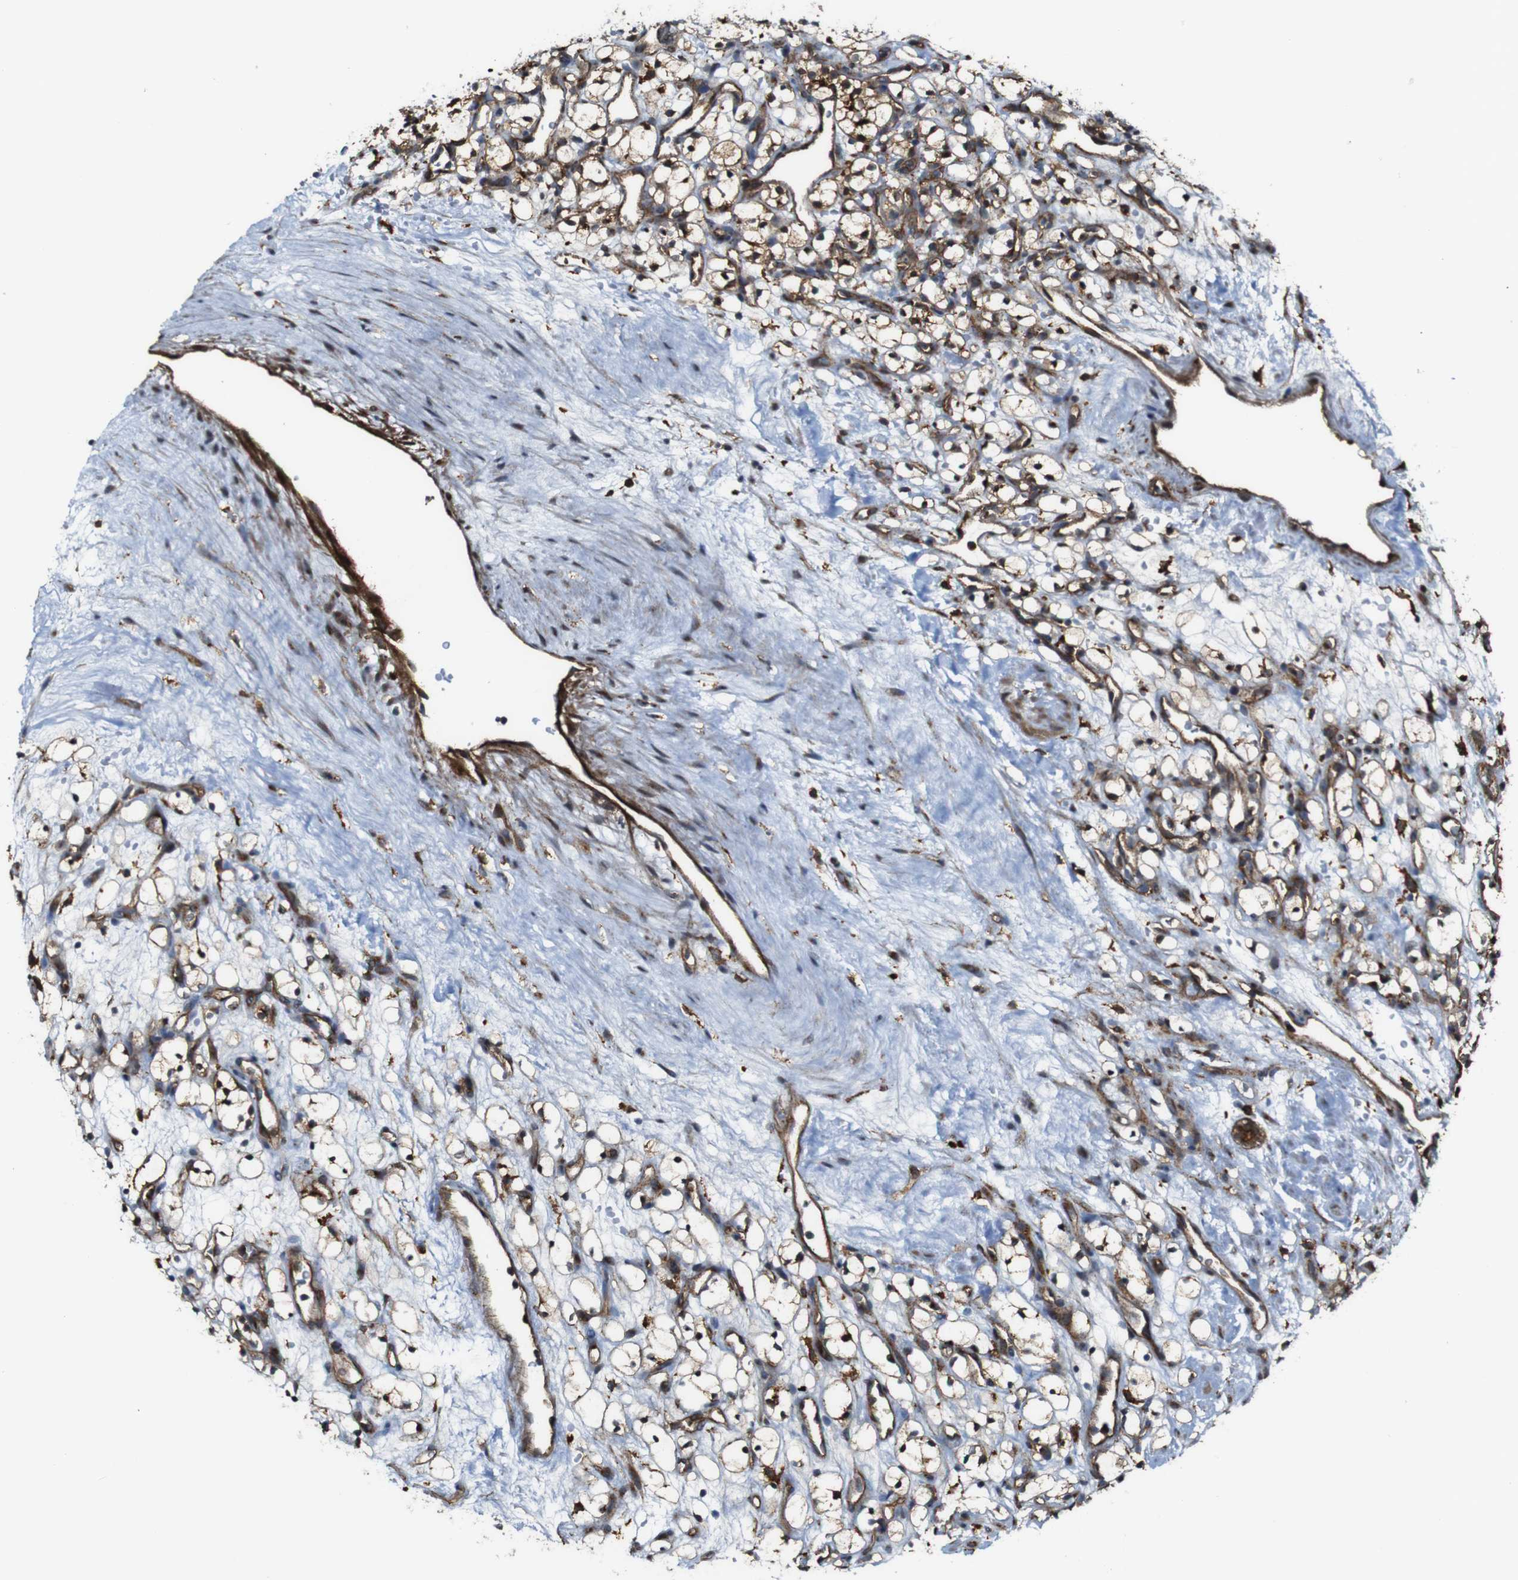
{"staining": {"intensity": "moderate", "quantity": ">75%", "location": "cytoplasmic/membranous,nuclear"}, "tissue": "renal cancer", "cell_type": "Tumor cells", "image_type": "cancer", "snomed": [{"axis": "morphology", "description": "Adenocarcinoma, NOS"}, {"axis": "topography", "description": "Kidney"}], "caption": "Immunohistochemical staining of human renal cancer (adenocarcinoma) reveals moderate cytoplasmic/membranous and nuclear protein expression in about >75% of tumor cells.", "gene": "PTGER4", "patient": {"sex": "female", "age": 60}}